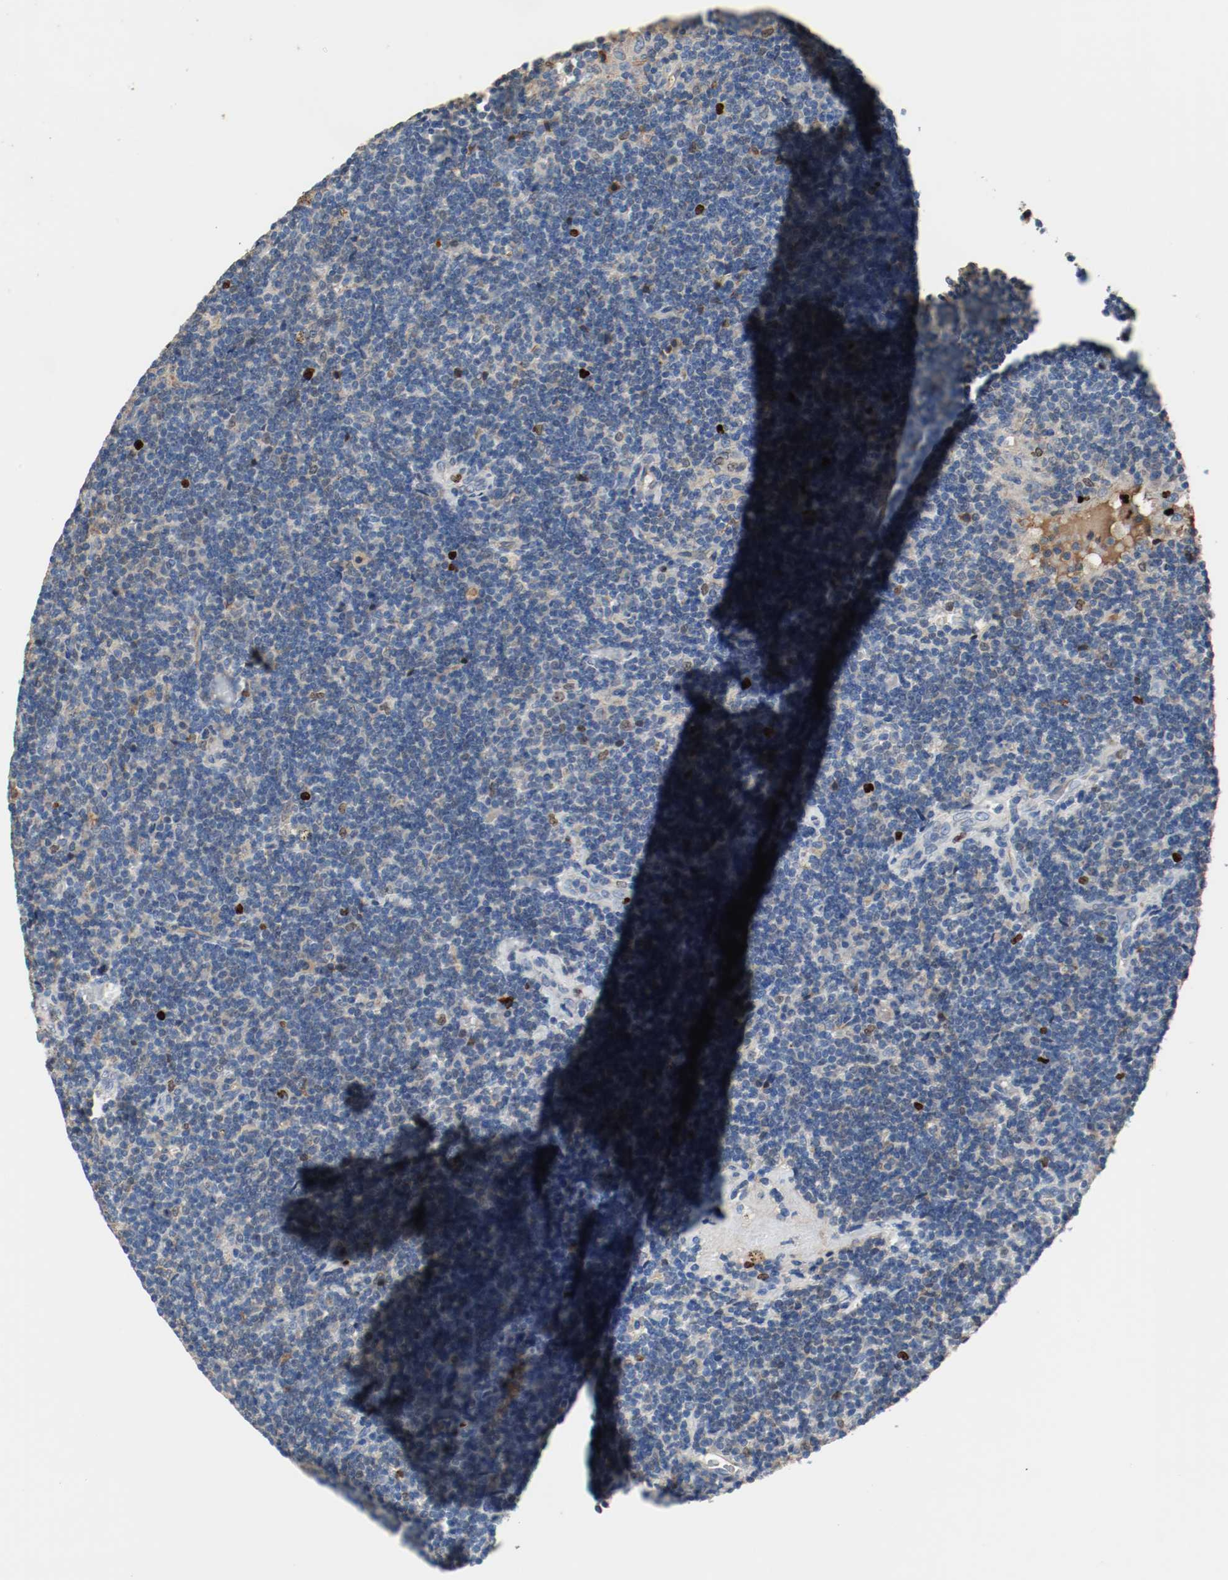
{"staining": {"intensity": "negative", "quantity": "none", "location": "none"}, "tissue": "lymphoma", "cell_type": "Tumor cells", "image_type": "cancer", "snomed": [{"axis": "morphology", "description": "Malignant lymphoma, non-Hodgkin's type, Low grade"}, {"axis": "topography", "description": "Lymph node"}], "caption": "Tumor cells are negative for protein expression in human lymphoma.", "gene": "BLK", "patient": {"sex": "male", "age": 70}}